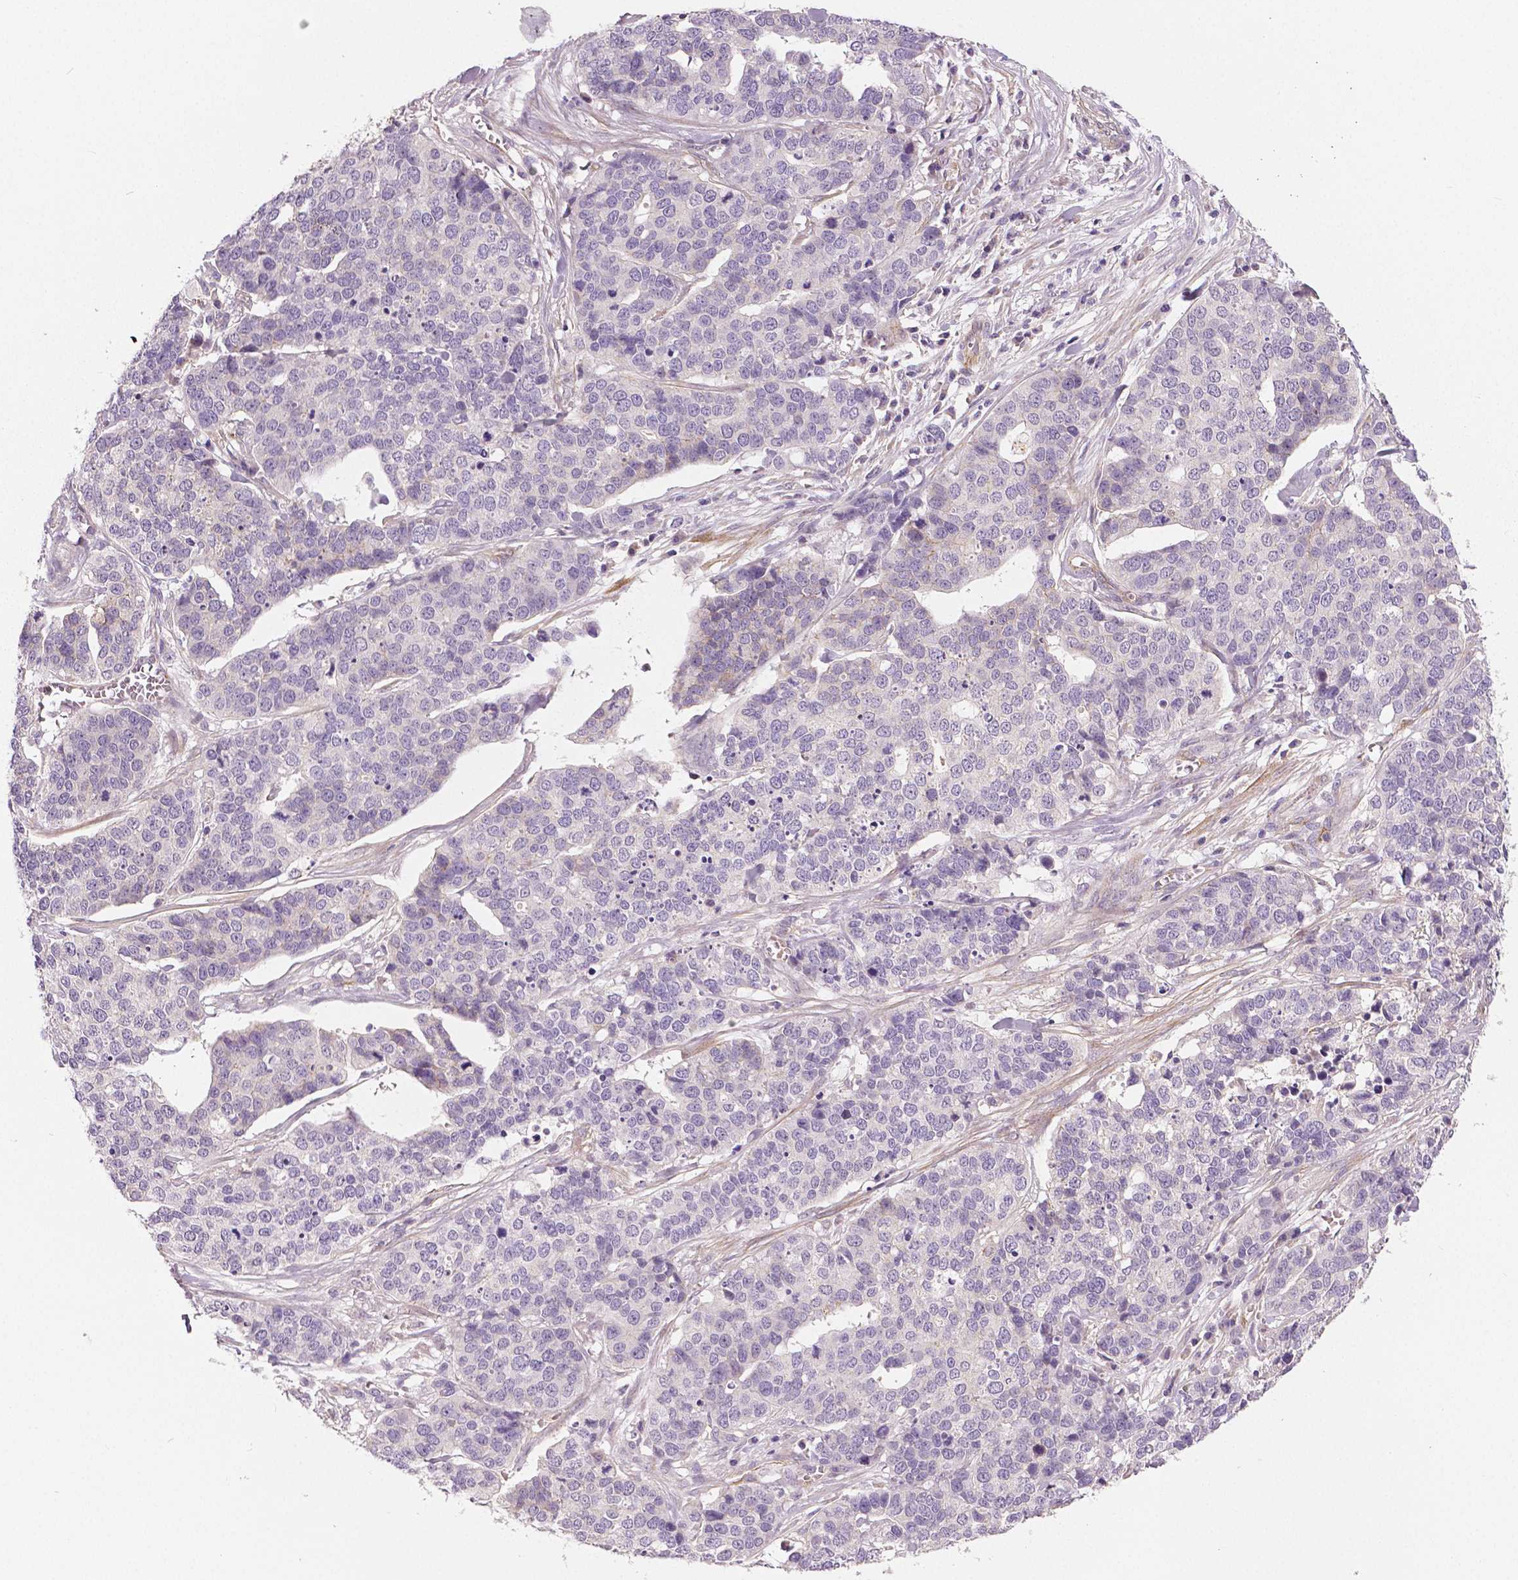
{"staining": {"intensity": "negative", "quantity": "none", "location": "none"}, "tissue": "ovarian cancer", "cell_type": "Tumor cells", "image_type": "cancer", "snomed": [{"axis": "morphology", "description": "Carcinoma, endometroid"}, {"axis": "topography", "description": "Ovary"}], "caption": "The IHC histopathology image has no significant expression in tumor cells of ovarian cancer tissue.", "gene": "FLT1", "patient": {"sex": "female", "age": 65}}